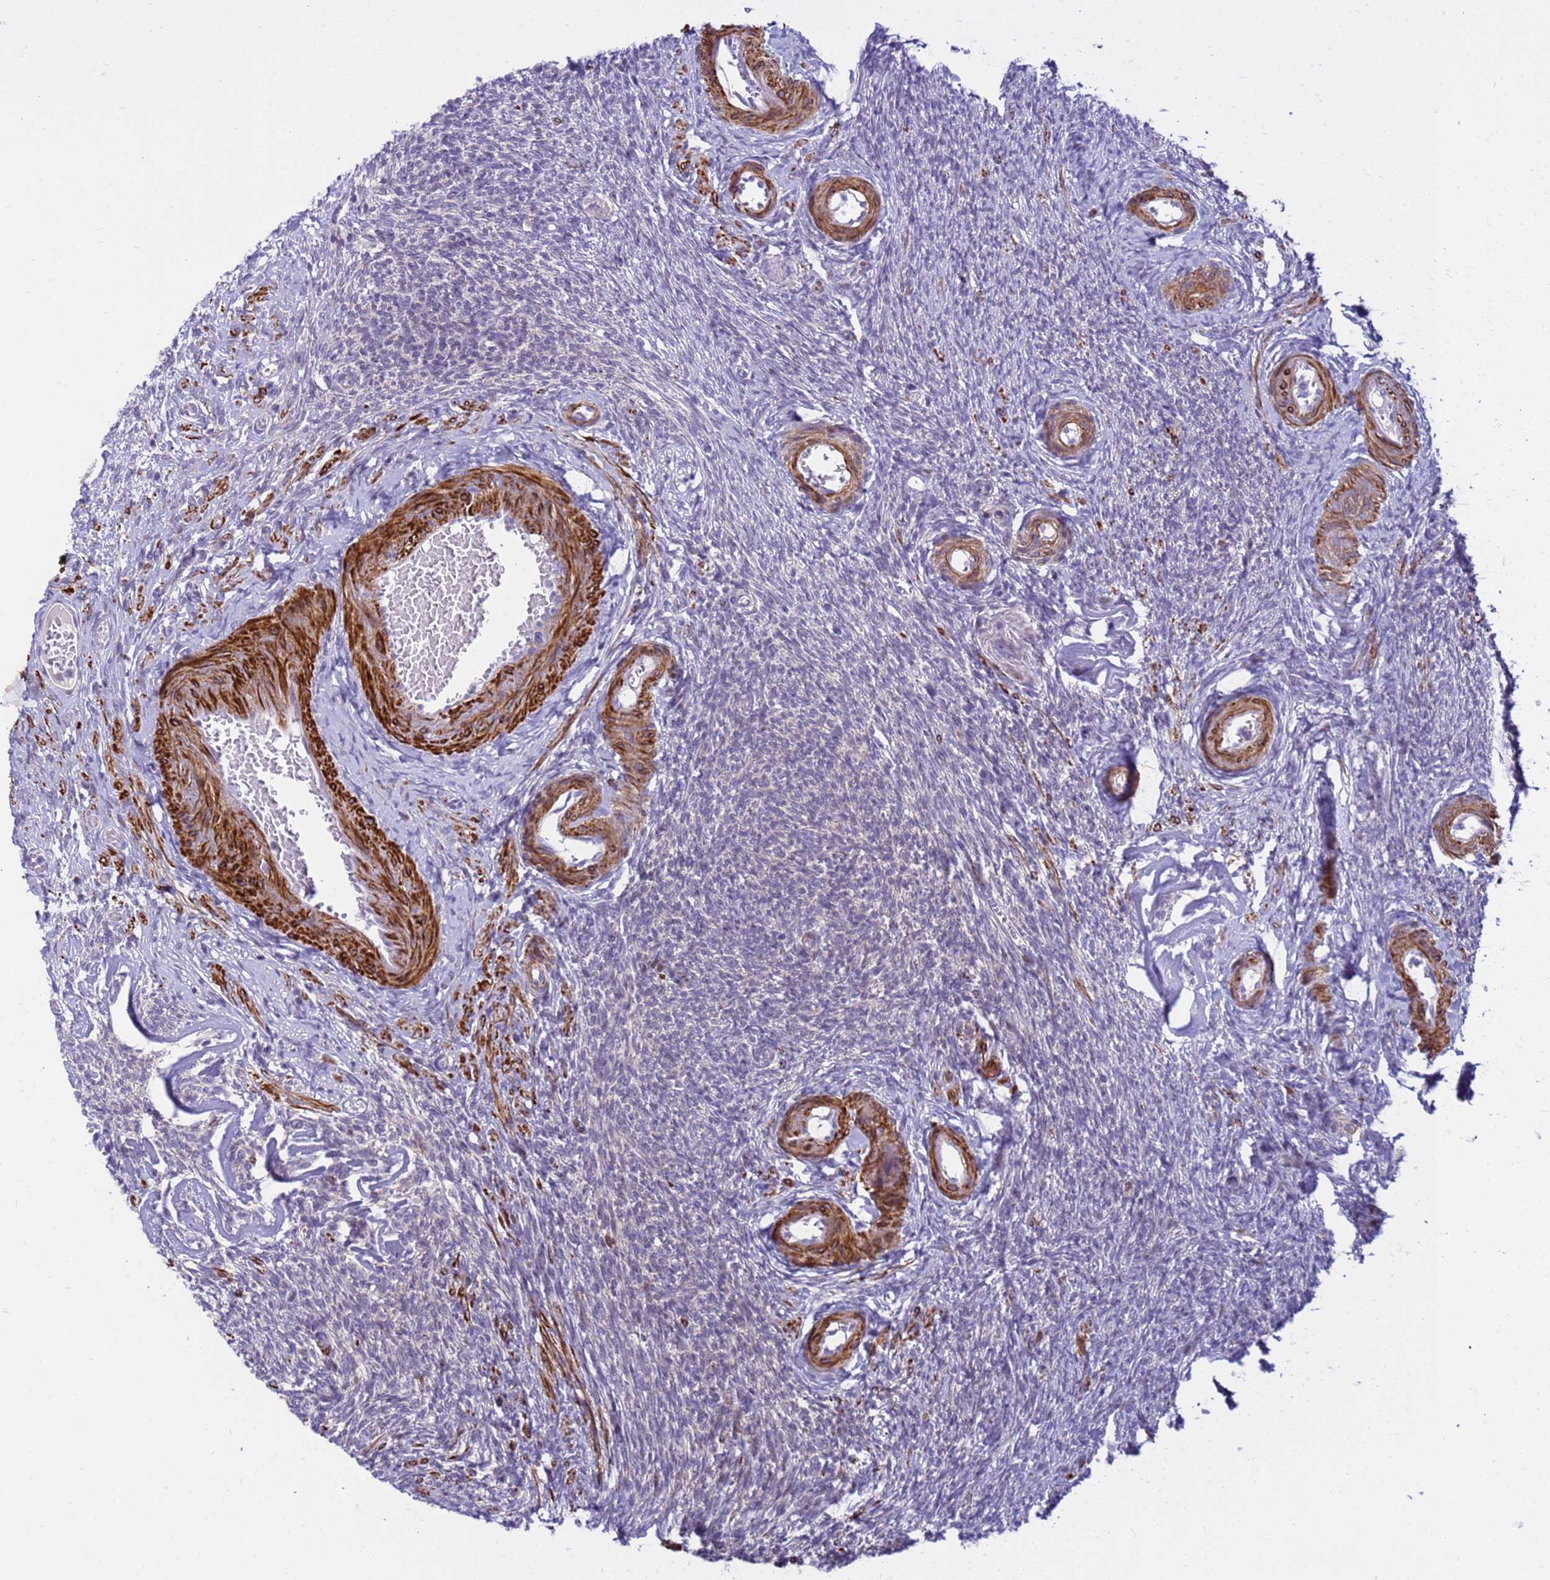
{"staining": {"intensity": "weak", "quantity": "<25%", "location": "cytoplasmic/membranous"}, "tissue": "ovary", "cell_type": "Ovarian stroma cells", "image_type": "normal", "snomed": [{"axis": "morphology", "description": "Normal tissue, NOS"}, {"axis": "topography", "description": "Ovary"}], "caption": "High magnification brightfield microscopy of benign ovary stained with DAB (brown) and counterstained with hematoxylin (blue): ovarian stroma cells show no significant positivity. (Immunohistochemistry (ihc), brightfield microscopy, high magnification).", "gene": "P2RX7", "patient": {"sex": "female", "age": 44}}